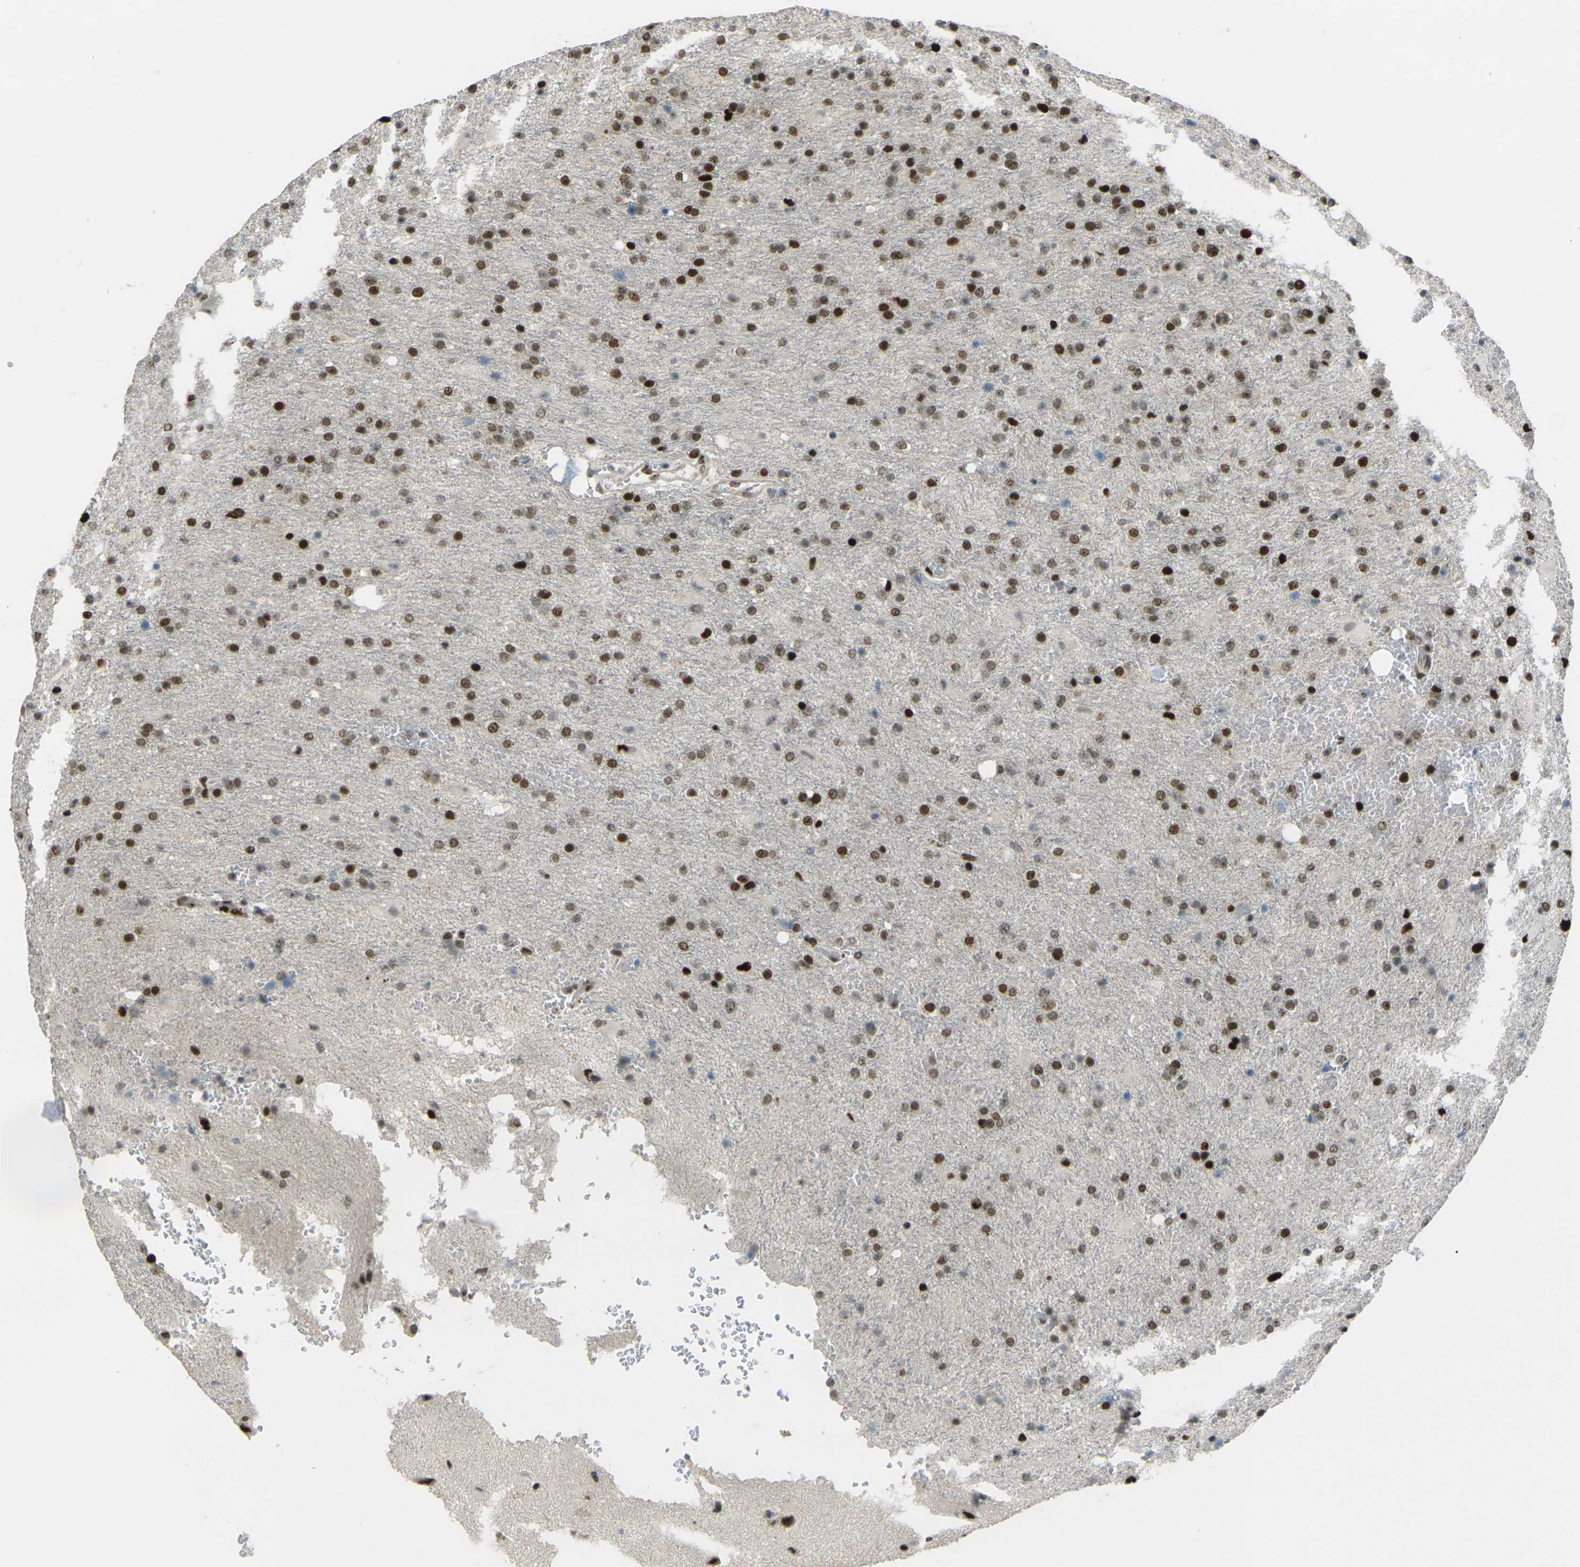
{"staining": {"intensity": "strong", "quantity": ">75%", "location": "nuclear"}, "tissue": "glioma", "cell_type": "Tumor cells", "image_type": "cancer", "snomed": [{"axis": "morphology", "description": "Glioma, malignant, High grade"}, {"axis": "topography", "description": "Brain"}], "caption": "A brown stain labels strong nuclear positivity of a protein in malignant glioma (high-grade) tumor cells. The staining was performed using DAB to visualize the protein expression in brown, while the nuclei were stained in blue with hematoxylin (Magnification: 20x).", "gene": "UBE2C", "patient": {"sex": "male", "age": 71}}